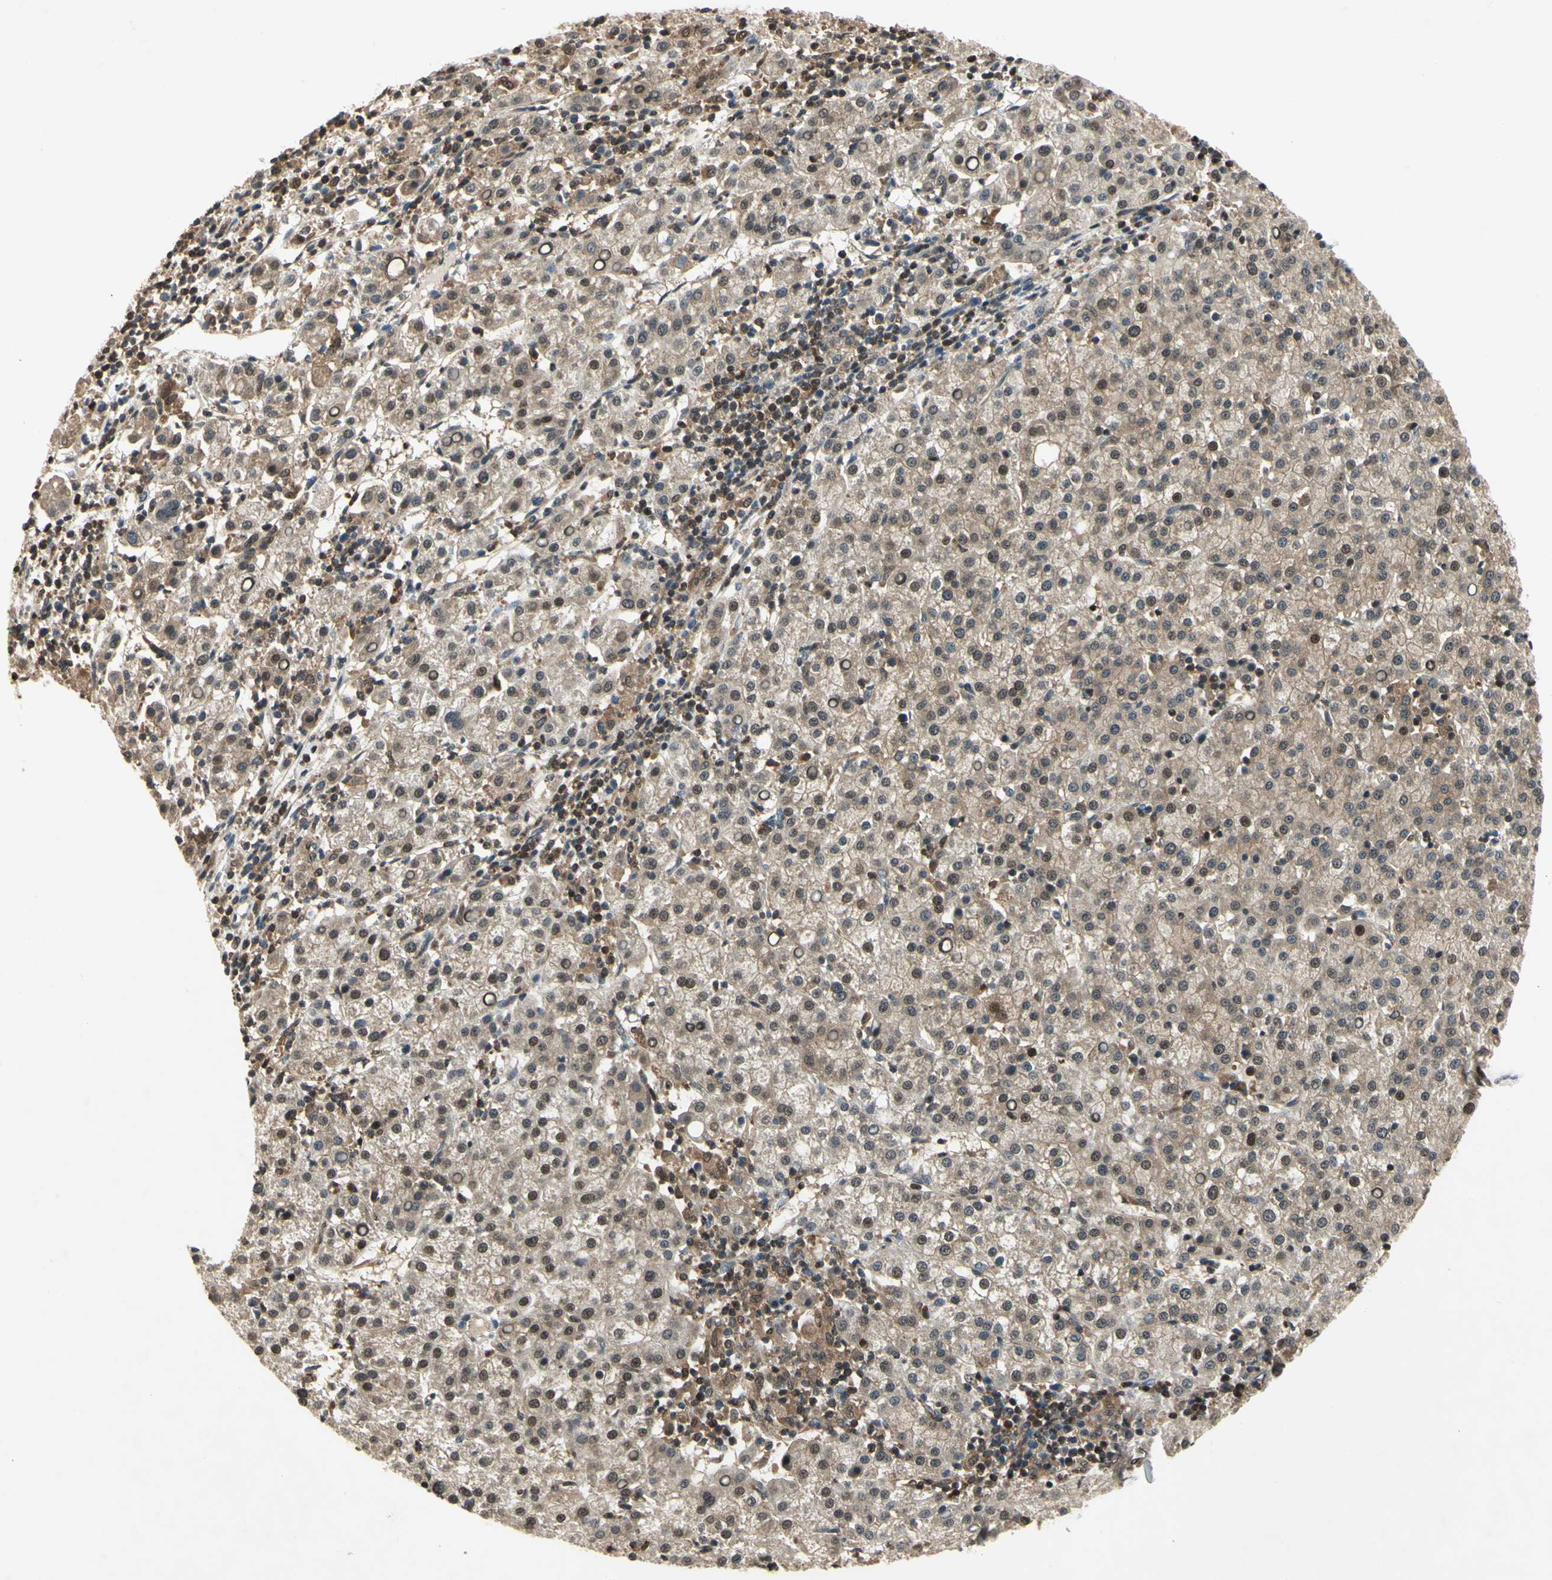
{"staining": {"intensity": "moderate", "quantity": ">75%", "location": "cytoplasmic/membranous"}, "tissue": "liver cancer", "cell_type": "Tumor cells", "image_type": "cancer", "snomed": [{"axis": "morphology", "description": "Carcinoma, Hepatocellular, NOS"}, {"axis": "topography", "description": "Liver"}], "caption": "Immunohistochemistry micrograph of neoplastic tissue: liver cancer (hepatocellular carcinoma) stained using IHC demonstrates medium levels of moderate protein expression localized specifically in the cytoplasmic/membranous of tumor cells, appearing as a cytoplasmic/membranous brown color.", "gene": "GSR", "patient": {"sex": "female", "age": 58}}